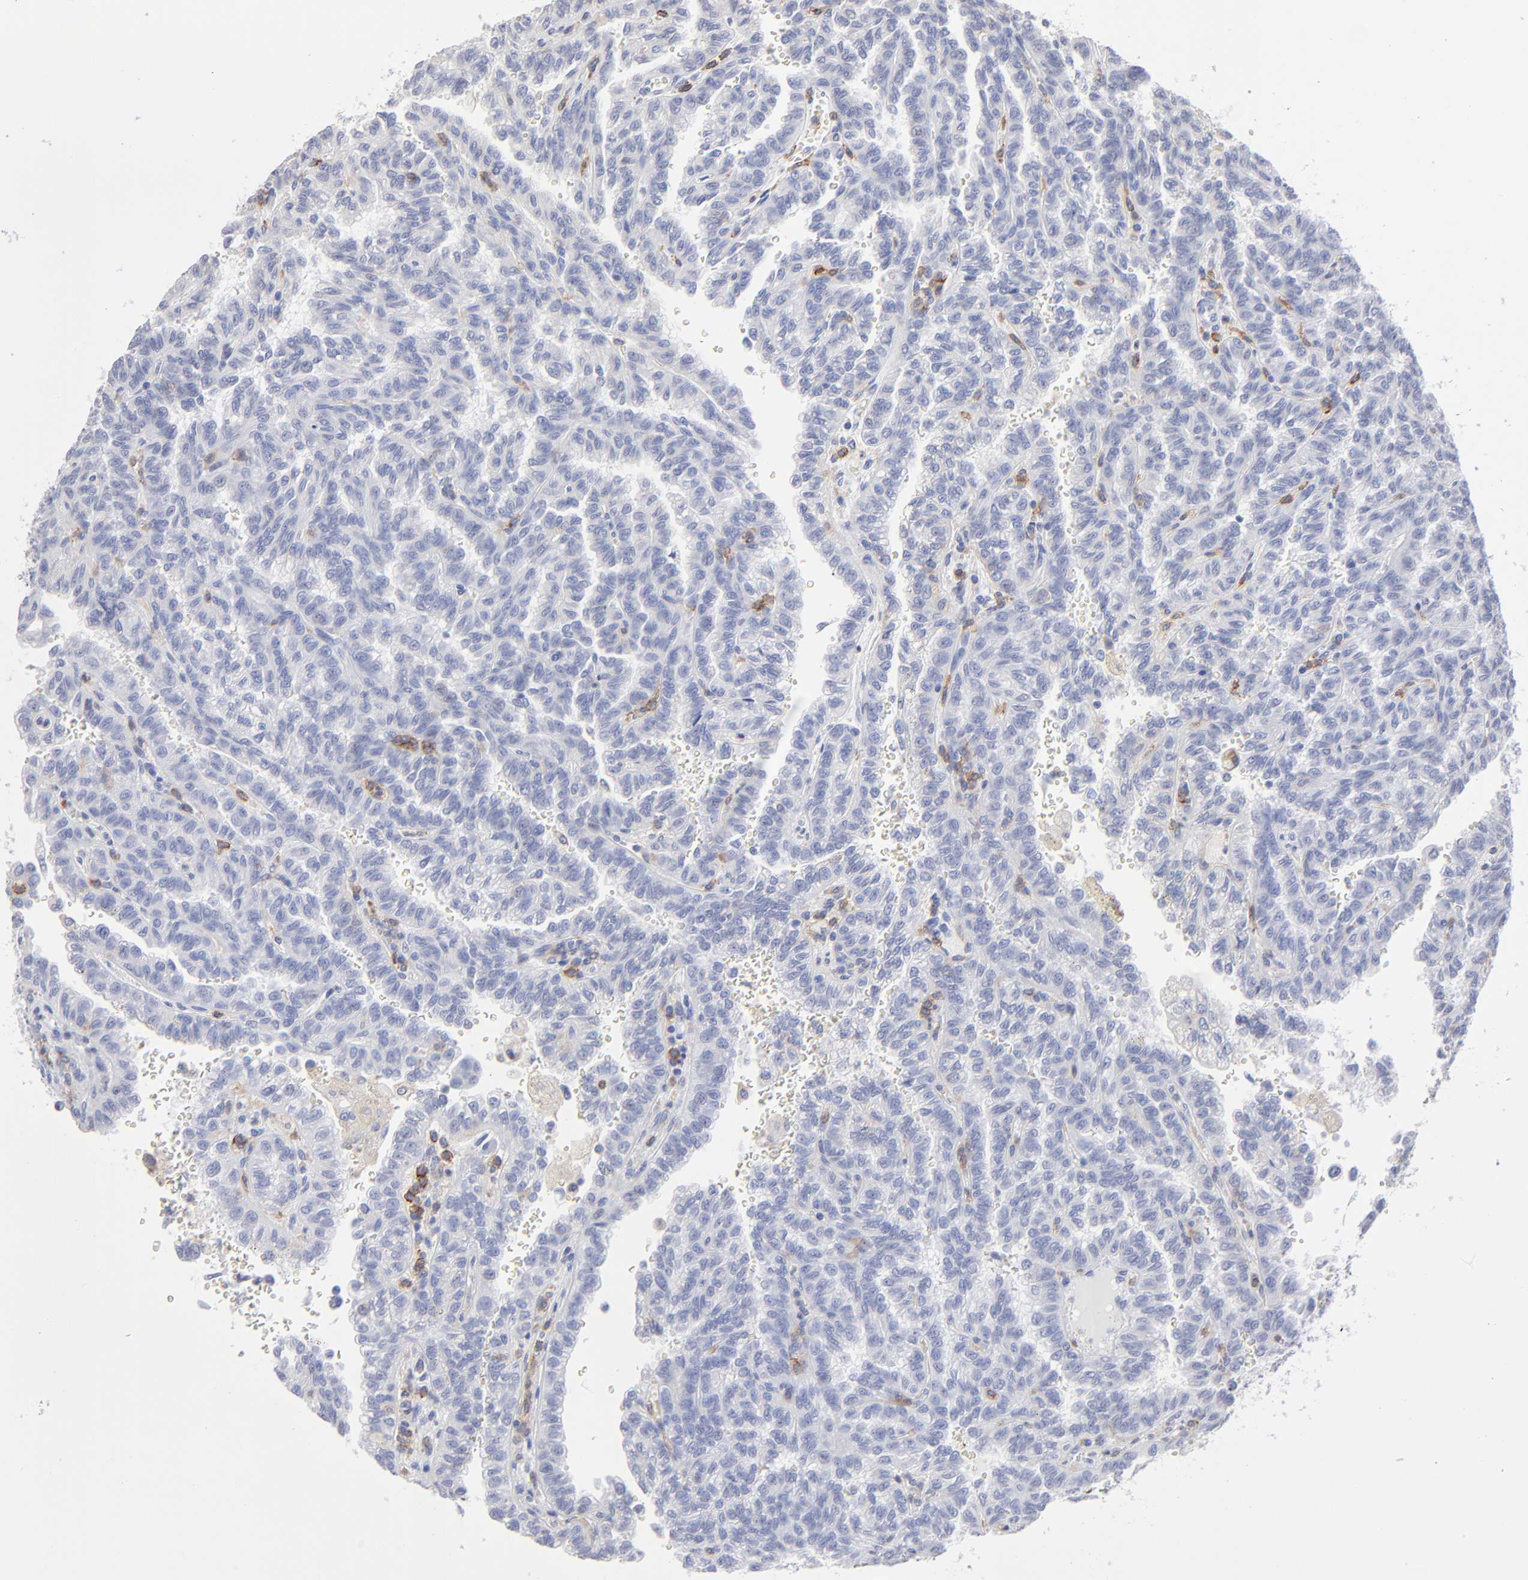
{"staining": {"intensity": "negative", "quantity": "none", "location": "none"}, "tissue": "renal cancer", "cell_type": "Tumor cells", "image_type": "cancer", "snomed": [{"axis": "morphology", "description": "Inflammation, NOS"}, {"axis": "morphology", "description": "Adenocarcinoma, NOS"}, {"axis": "topography", "description": "Kidney"}], "caption": "This is an IHC histopathology image of human adenocarcinoma (renal). There is no staining in tumor cells.", "gene": "LAT2", "patient": {"sex": "male", "age": 68}}